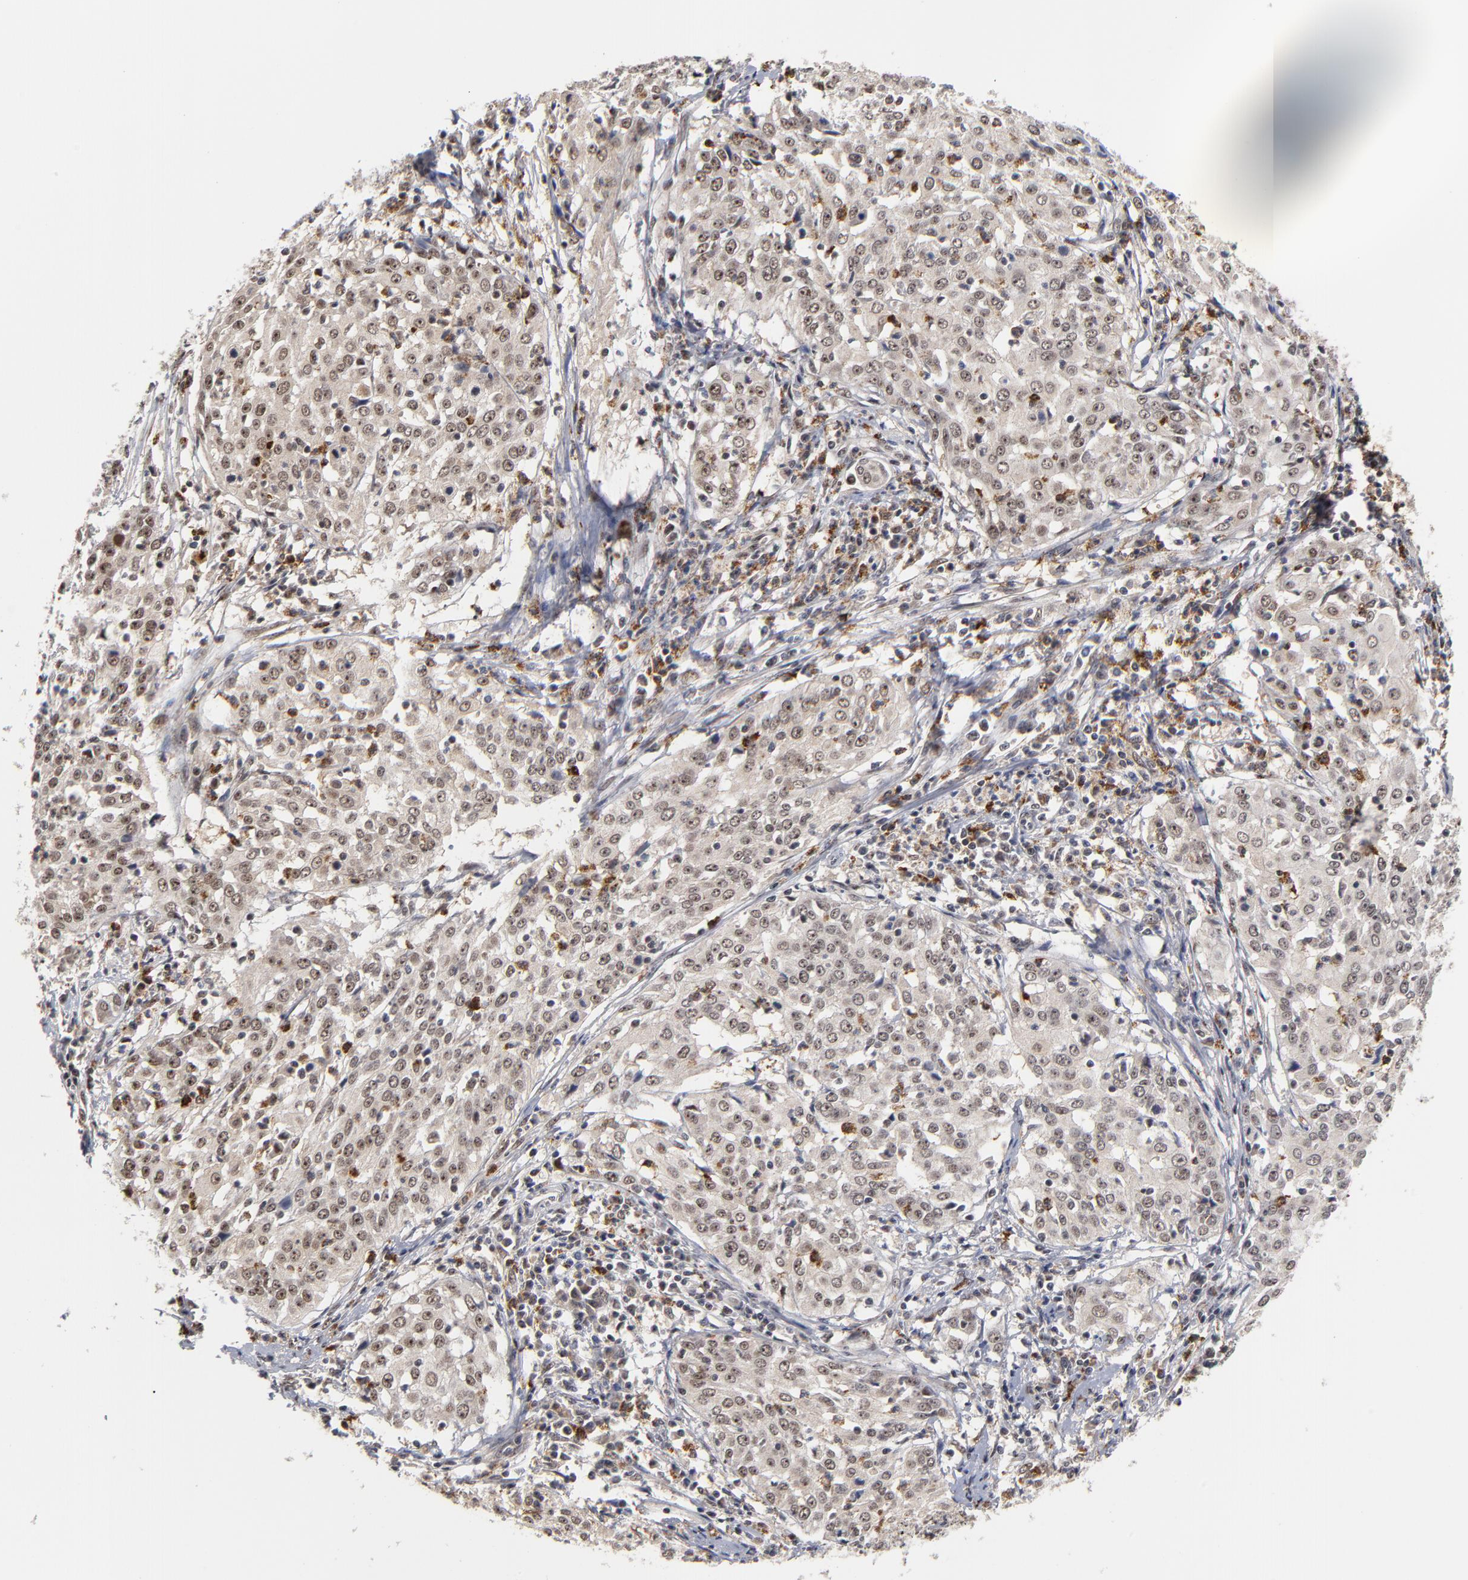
{"staining": {"intensity": "weak", "quantity": ">75%", "location": "nuclear"}, "tissue": "cervical cancer", "cell_type": "Tumor cells", "image_type": "cancer", "snomed": [{"axis": "morphology", "description": "Squamous cell carcinoma, NOS"}, {"axis": "topography", "description": "Cervix"}], "caption": "Immunohistochemical staining of human cervical cancer shows low levels of weak nuclear positivity in about >75% of tumor cells. (DAB IHC with brightfield microscopy, high magnification).", "gene": "ZNF419", "patient": {"sex": "female", "age": 39}}